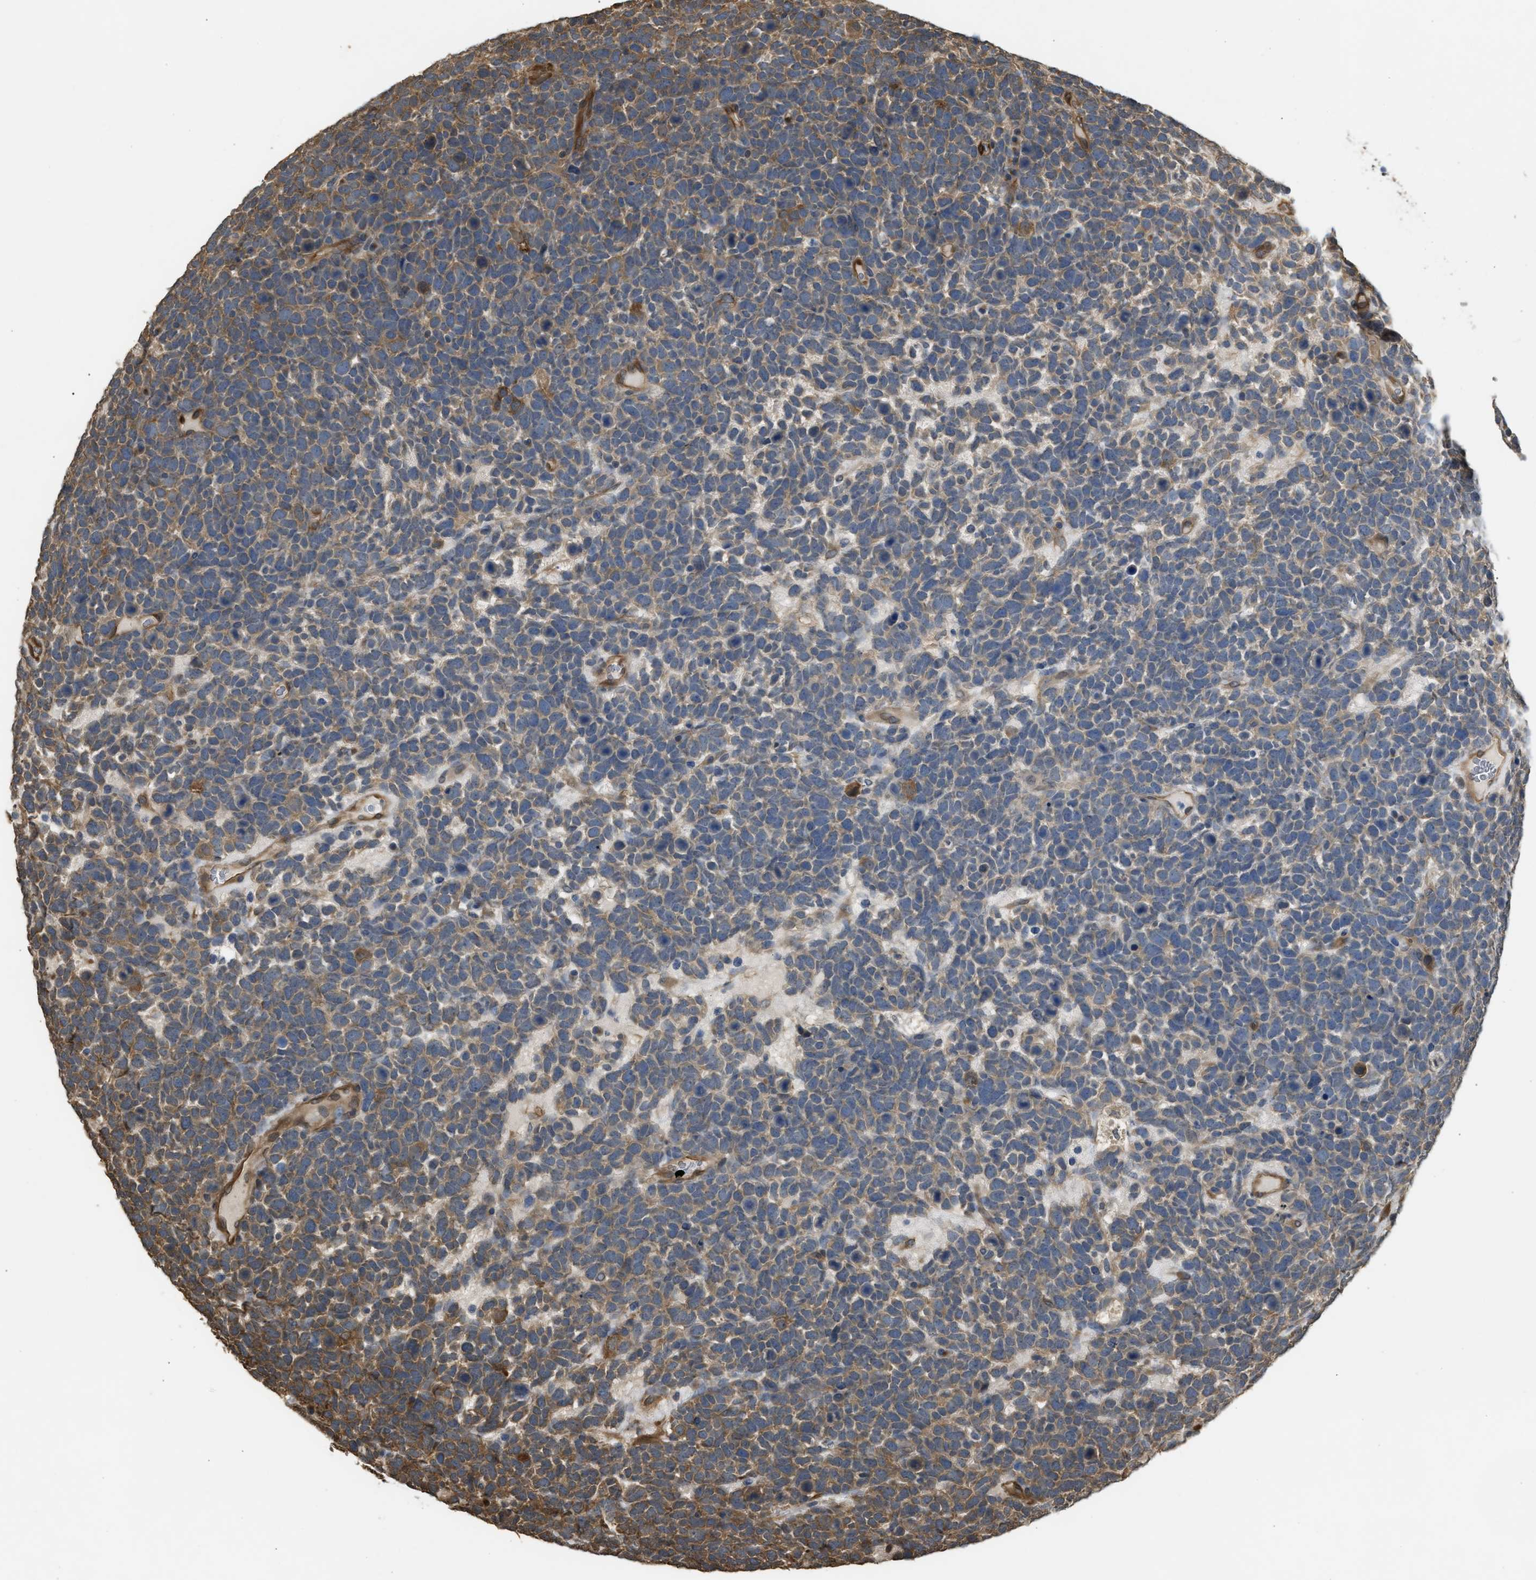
{"staining": {"intensity": "moderate", "quantity": "<25%", "location": "cytoplasmic/membranous"}, "tissue": "urothelial cancer", "cell_type": "Tumor cells", "image_type": "cancer", "snomed": [{"axis": "morphology", "description": "Urothelial carcinoma, High grade"}, {"axis": "topography", "description": "Urinary bladder"}], "caption": "Immunohistochemistry of human urothelial cancer shows low levels of moderate cytoplasmic/membranous staining in about <25% of tumor cells. (brown staining indicates protein expression, while blue staining denotes nuclei).", "gene": "BAG3", "patient": {"sex": "female", "age": 82}}